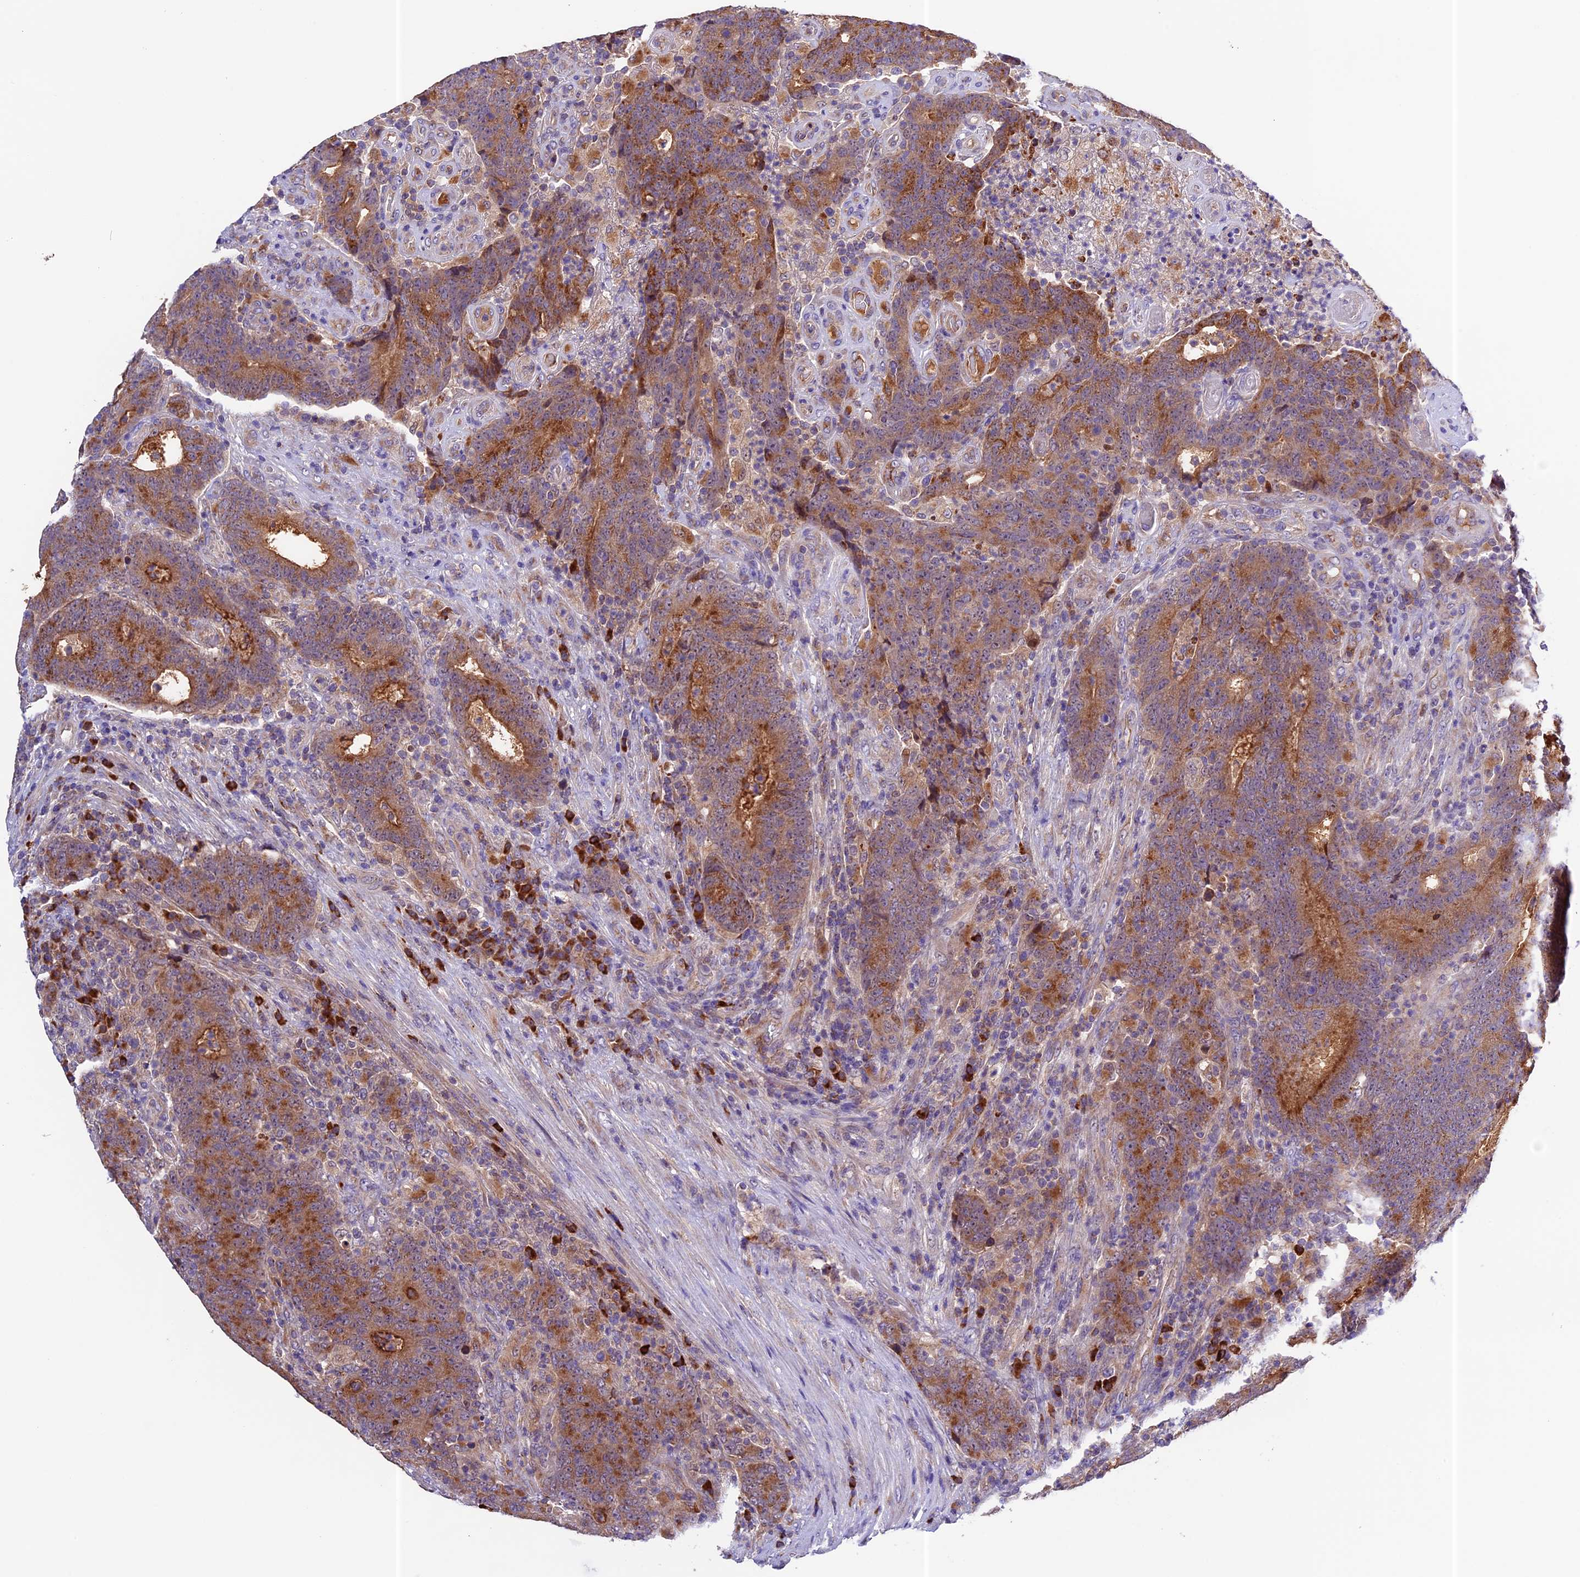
{"staining": {"intensity": "moderate", "quantity": ">75%", "location": "cytoplasmic/membranous"}, "tissue": "colorectal cancer", "cell_type": "Tumor cells", "image_type": "cancer", "snomed": [{"axis": "morphology", "description": "Adenocarcinoma, NOS"}, {"axis": "topography", "description": "Colon"}], "caption": "Adenocarcinoma (colorectal) stained with a protein marker reveals moderate staining in tumor cells.", "gene": "METTL22", "patient": {"sex": "female", "age": 75}}